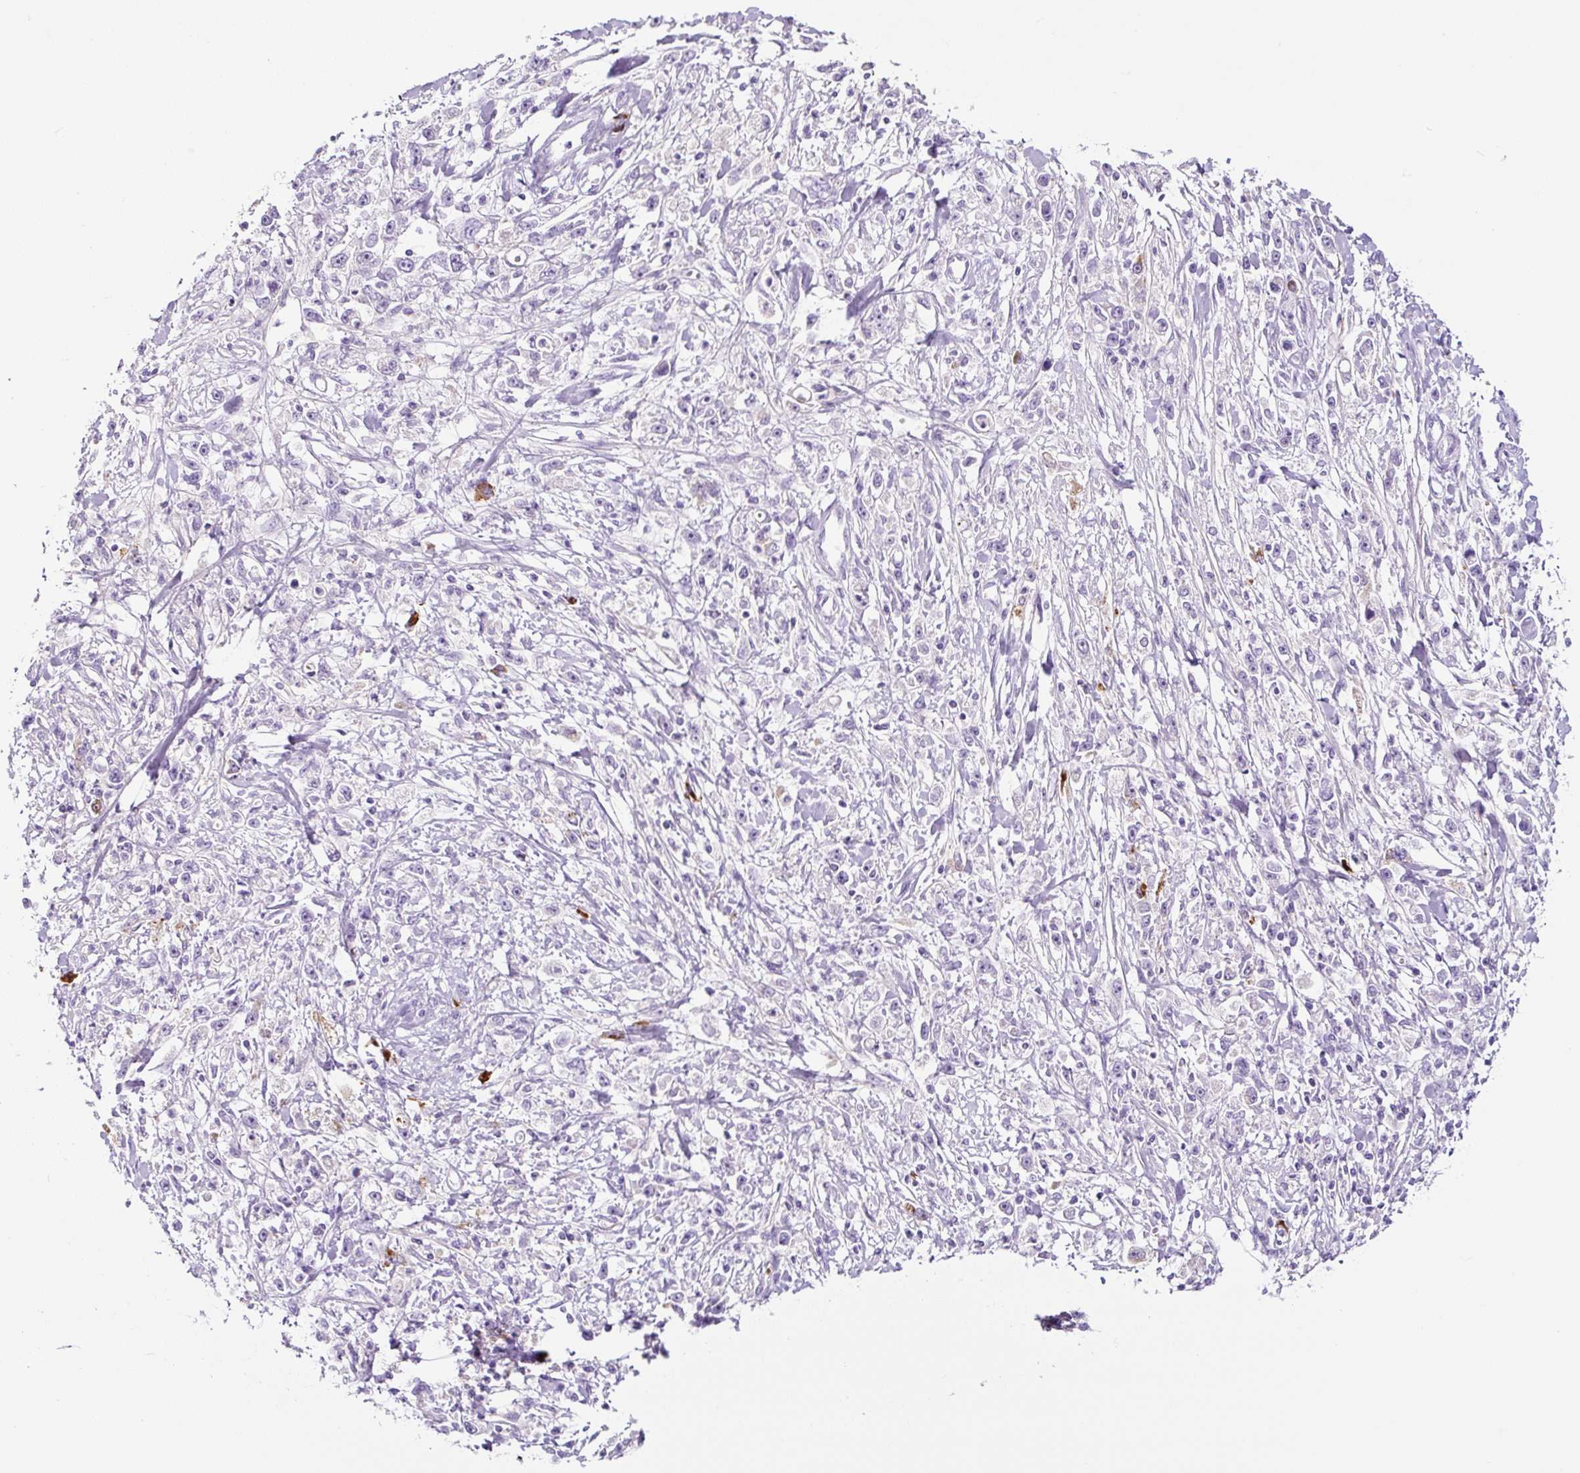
{"staining": {"intensity": "negative", "quantity": "none", "location": "none"}, "tissue": "stomach cancer", "cell_type": "Tumor cells", "image_type": "cancer", "snomed": [{"axis": "morphology", "description": "Adenocarcinoma, NOS"}, {"axis": "topography", "description": "Stomach"}], "caption": "This micrograph is of stomach adenocarcinoma stained with IHC to label a protein in brown with the nuclei are counter-stained blue. There is no positivity in tumor cells.", "gene": "RNF212B", "patient": {"sex": "female", "age": 59}}